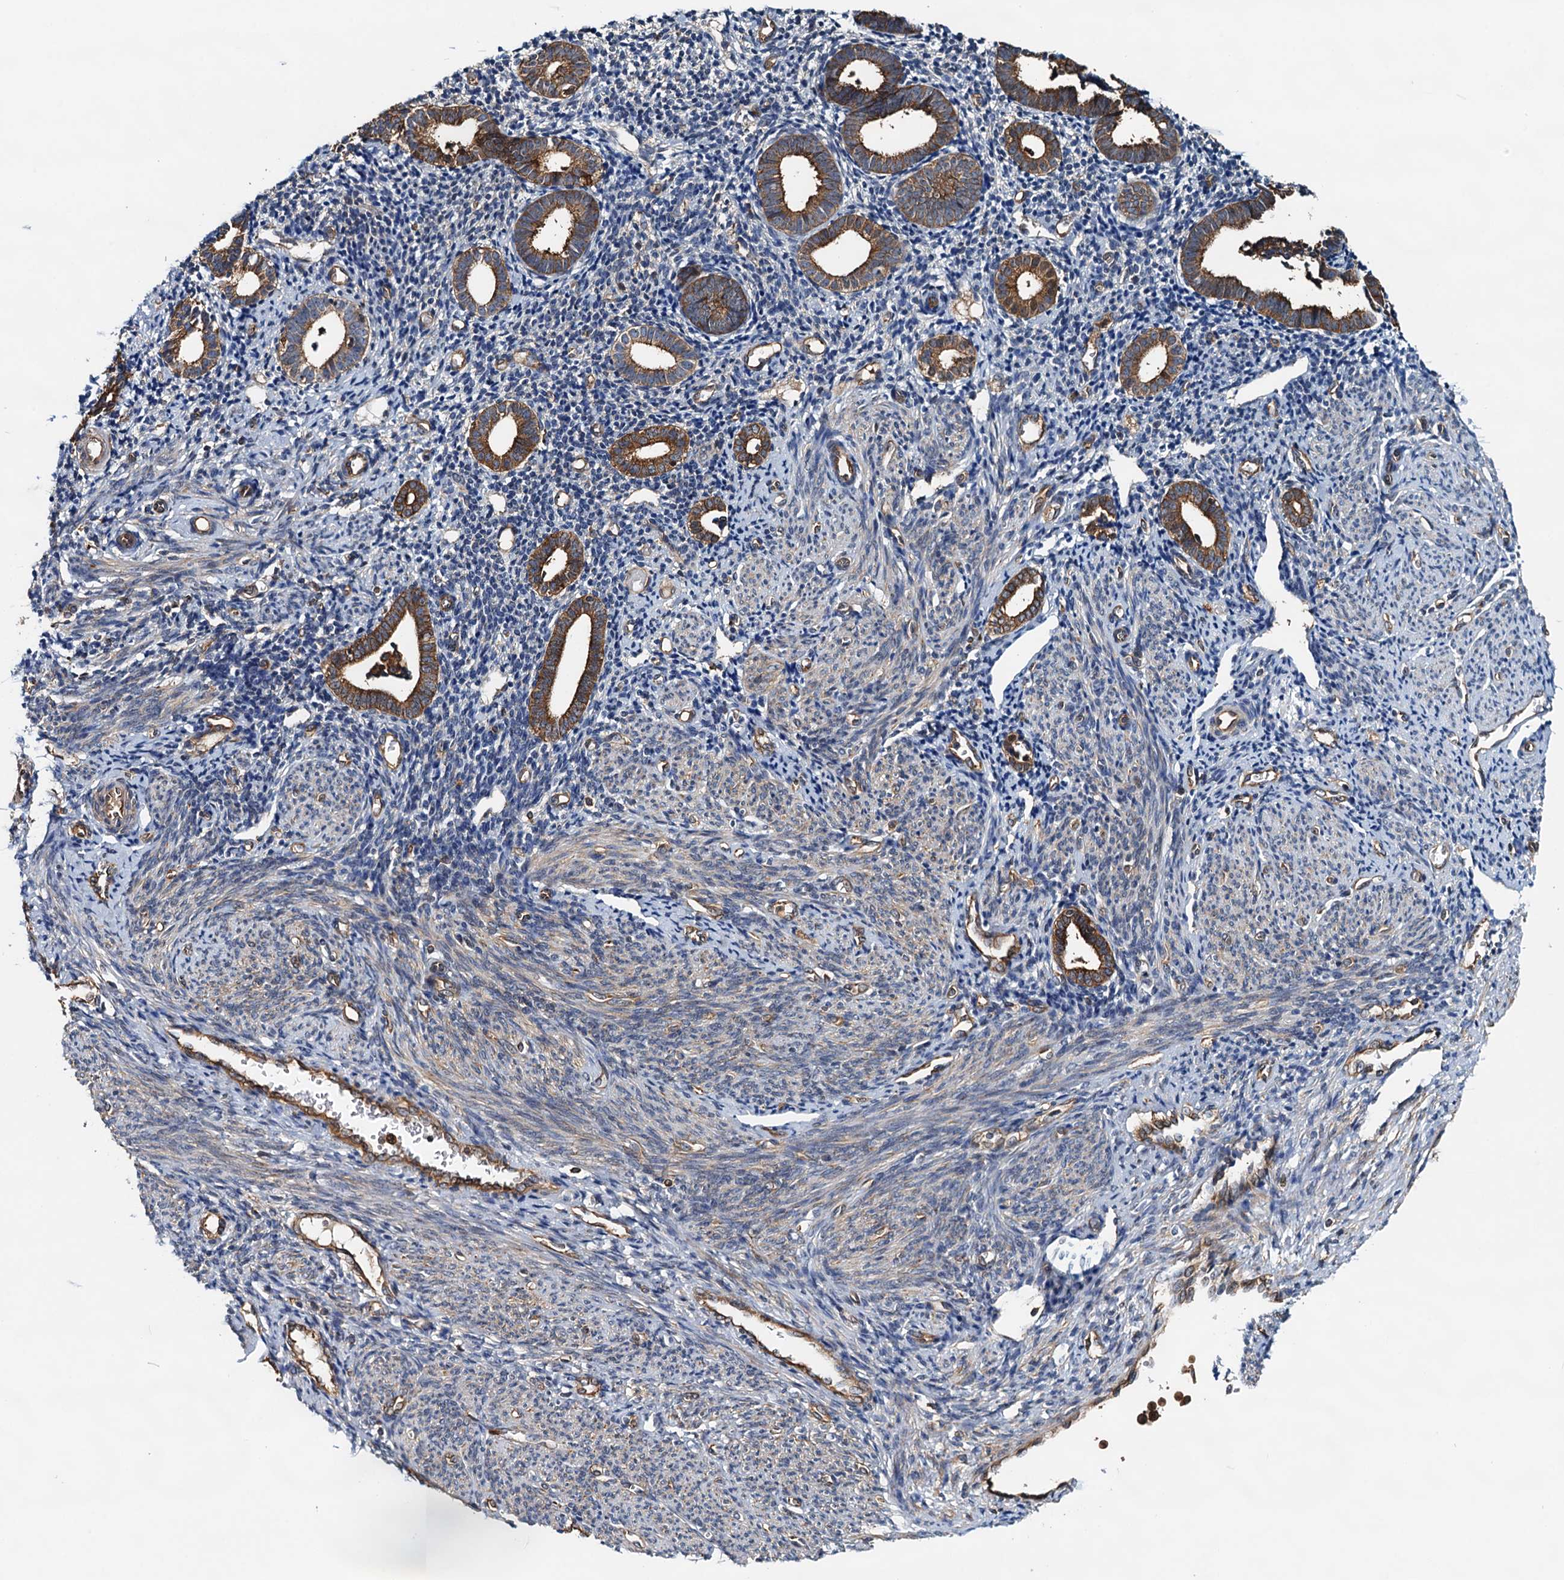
{"staining": {"intensity": "moderate", "quantity": "<25%", "location": "cytoplasmic/membranous"}, "tissue": "endometrium", "cell_type": "Cells in endometrial stroma", "image_type": "normal", "snomed": [{"axis": "morphology", "description": "Normal tissue, NOS"}, {"axis": "topography", "description": "Endometrium"}], "caption": "About <25% of cells in endometrial stroma in unremarkable human endometrium demonstrate moderate cytoplasmic/membranous protein staining as visualized by brown immunohistochemical staining.", "gene": "USP6NL", "patient": {"sex": "female", "age": 56}}